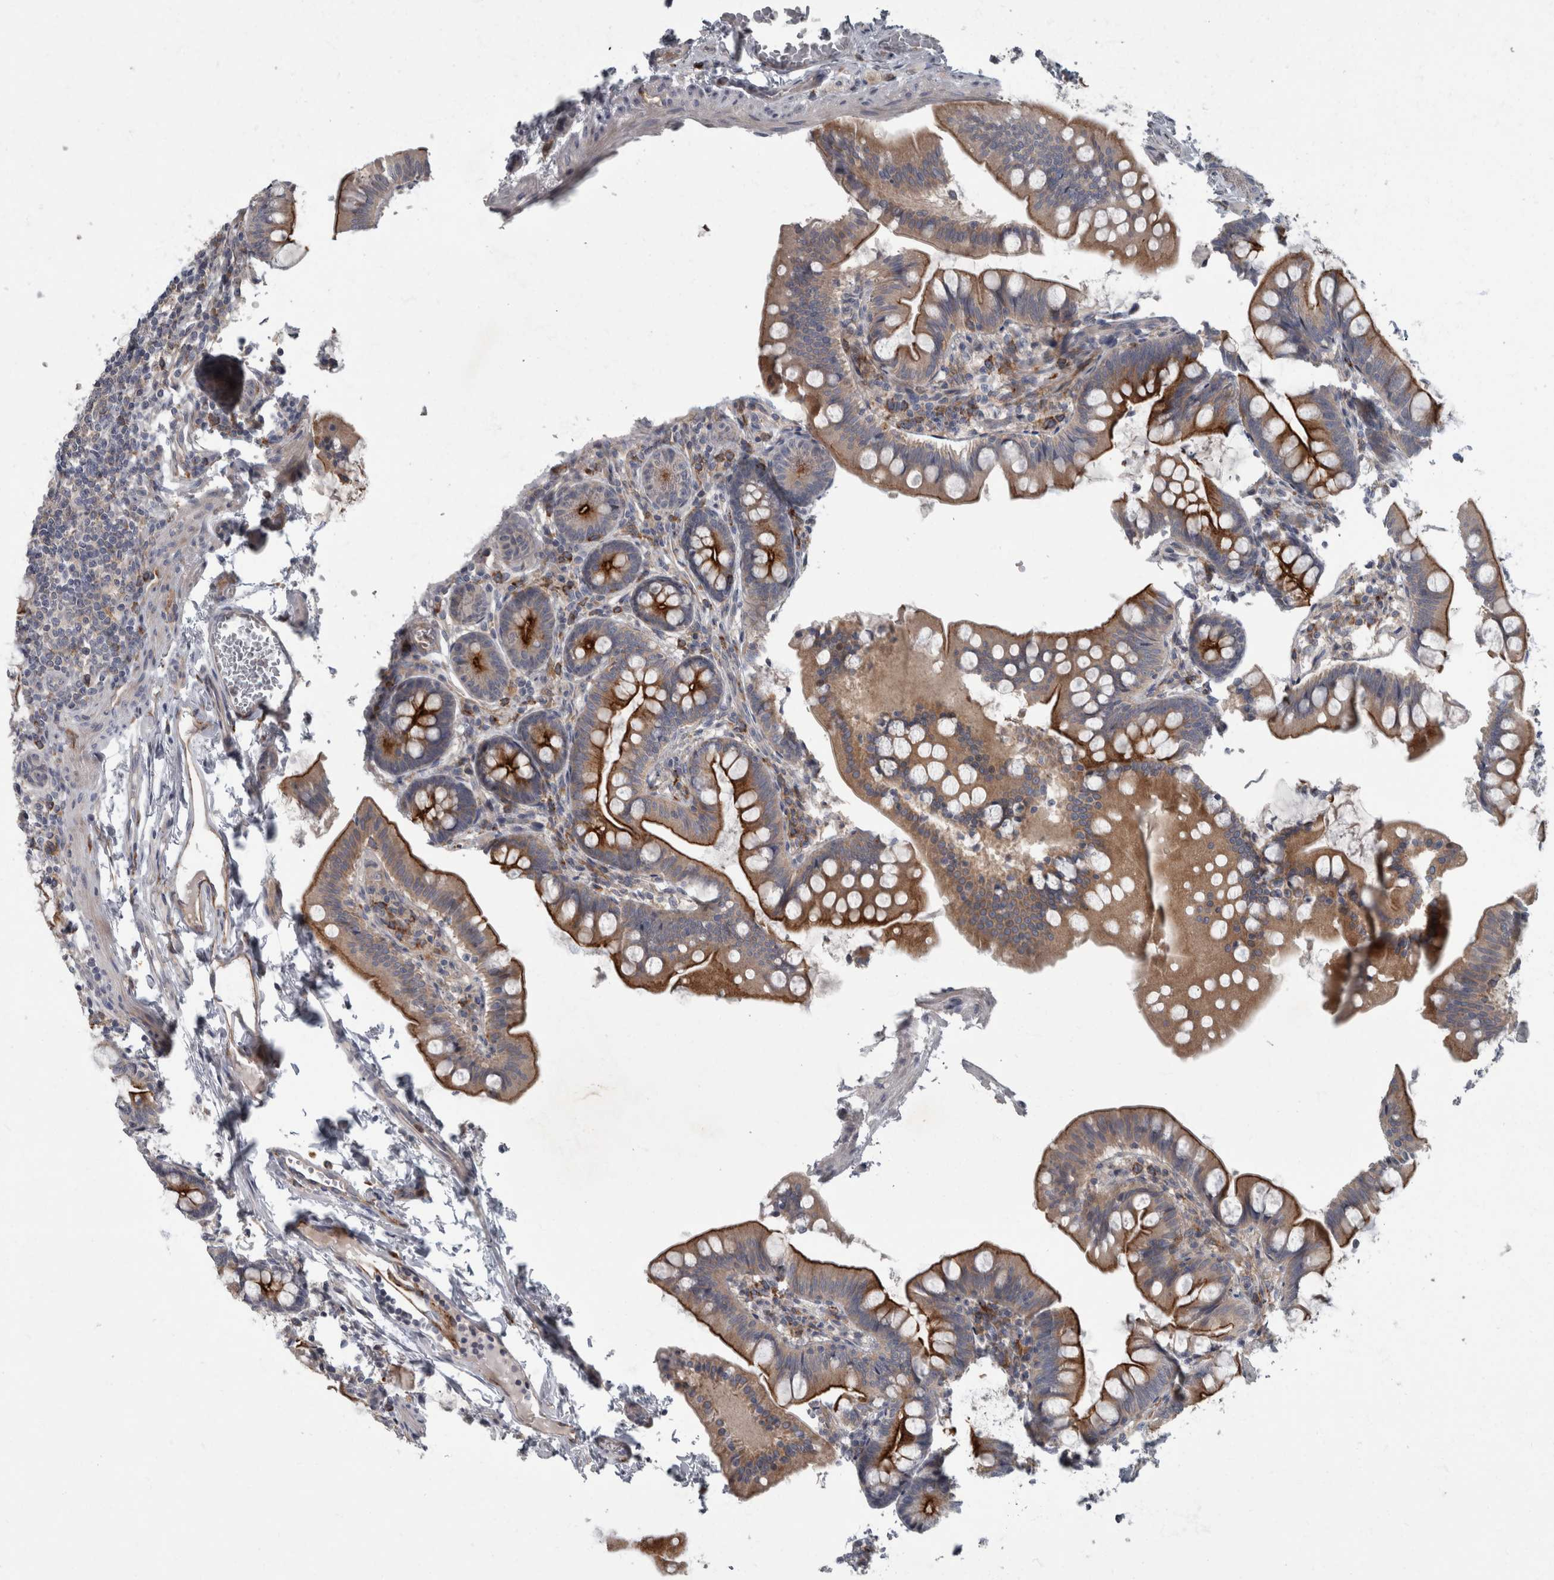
{"staining": {"intensity": "strong", "quantity": "25%-75%", "location": "cytoplasmic/membranous"}, "tissue": "small intestine", "cell_type": "Glandular cells", "image_type": "normal", "snomed": [{"axis": "morphology", "description": "Normal tissue, NOS"}, {"axis": "topography", "description": "Small intestine"}], "caption": "Human small intestine stained with a protein marker reveals strong staining in glandular cells.", "gene": "CDC42BPG", "patient": {"sex": "male", "age": 7}}